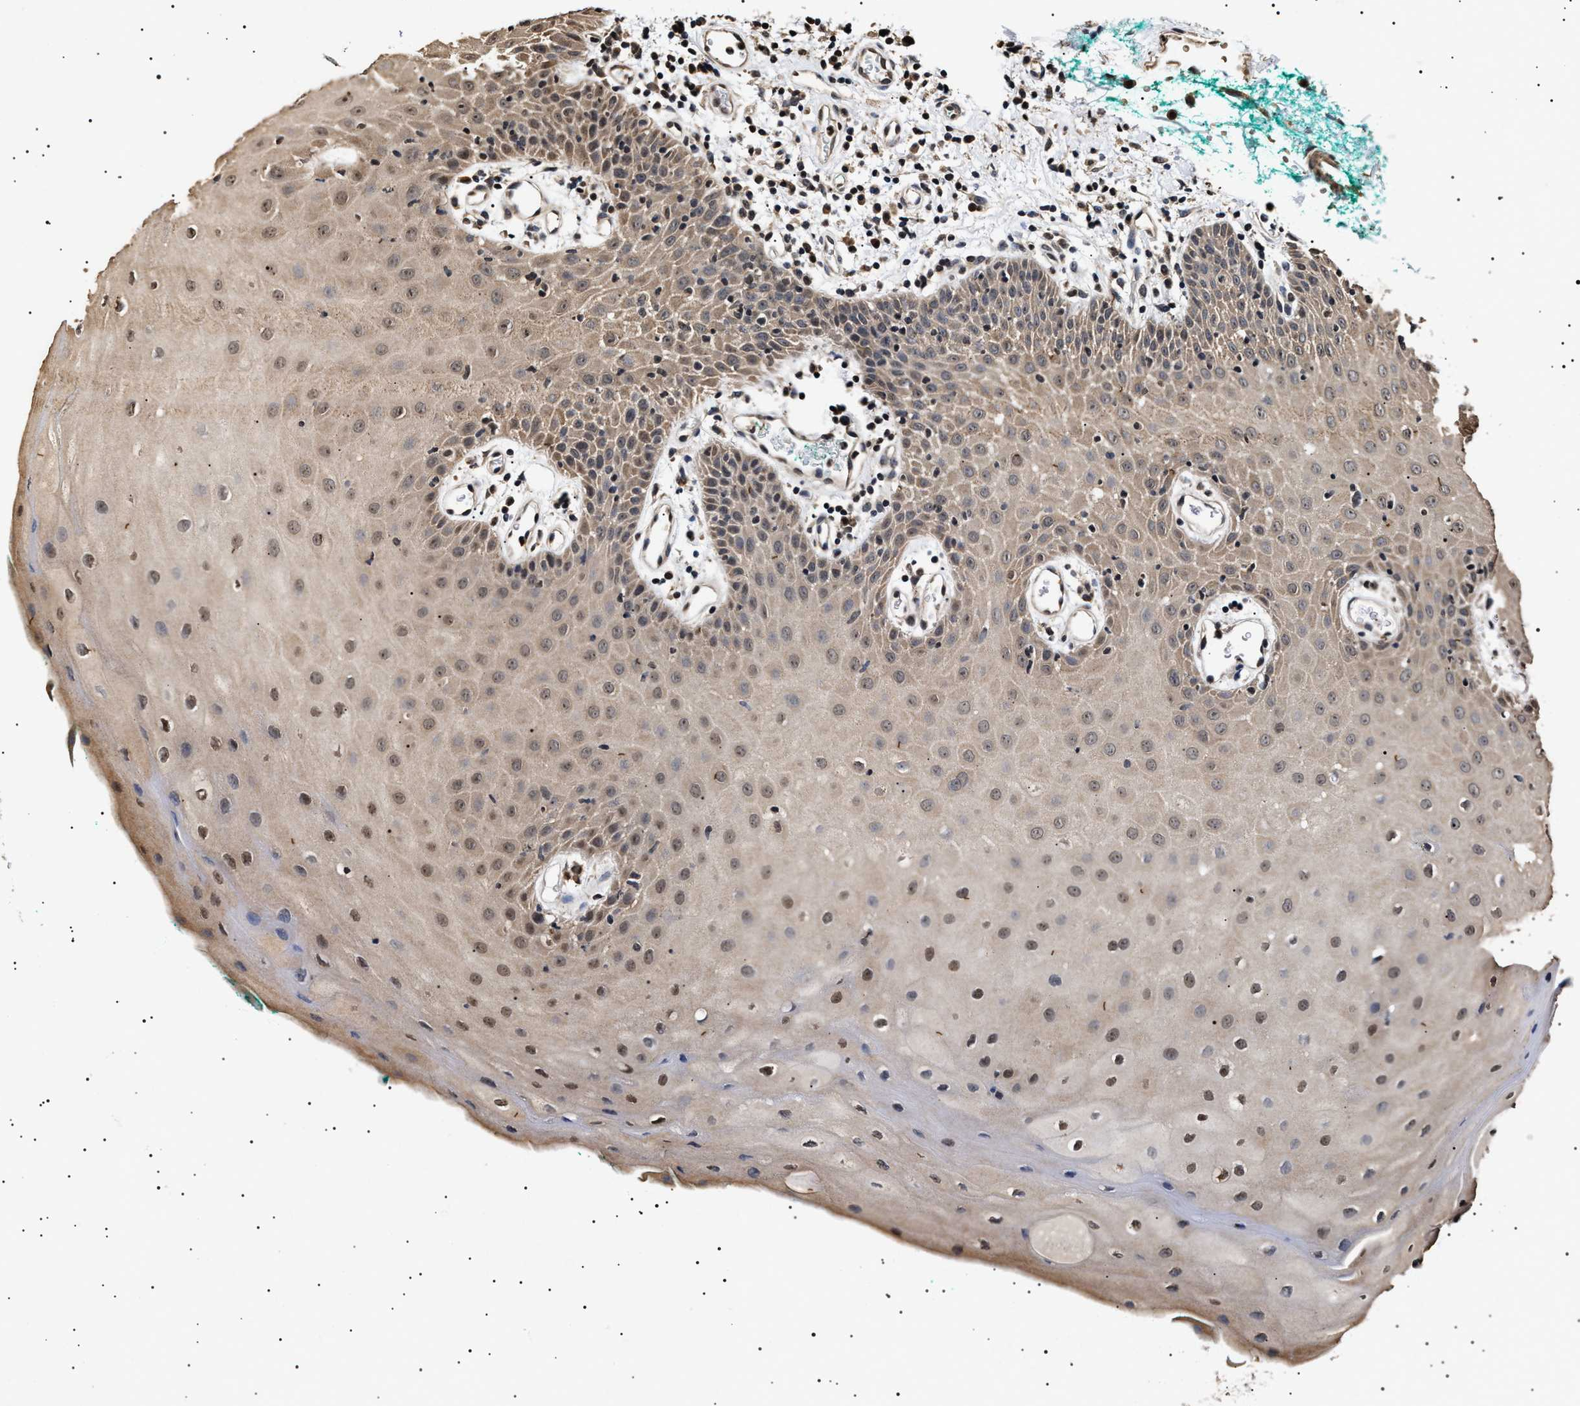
{"staining": {"intensity": "weak", "quantity": ">75%", "location": "cytoplasmic/membranous,nuclear"}, "tissue": "oral mucosa", "cell_type": "Squamous epithelial cells", "image_type": "normal", "snomed": [{"axis": "morphology", "description": "Normal tissue, NOS"}, {"axis": "morphology", "description": "Squamous cell carcinoma, NOS"}, {"axis": "topography", "description": "Oral tissue"}, {"axis": "topography", "description": "Salivary gland"}, {"axis": "topography", "description": "Head-Neck"}], "caption": "Protein staining by immunohistochemistry (IHC) exhibits weak cytoplasmic/membranous,nuclear positivity in approximately >75% of squamous epithelial cells in normal oral mucosa.", "gene": "KIF21A", "patient": {"sex": "female", "age": 62}}